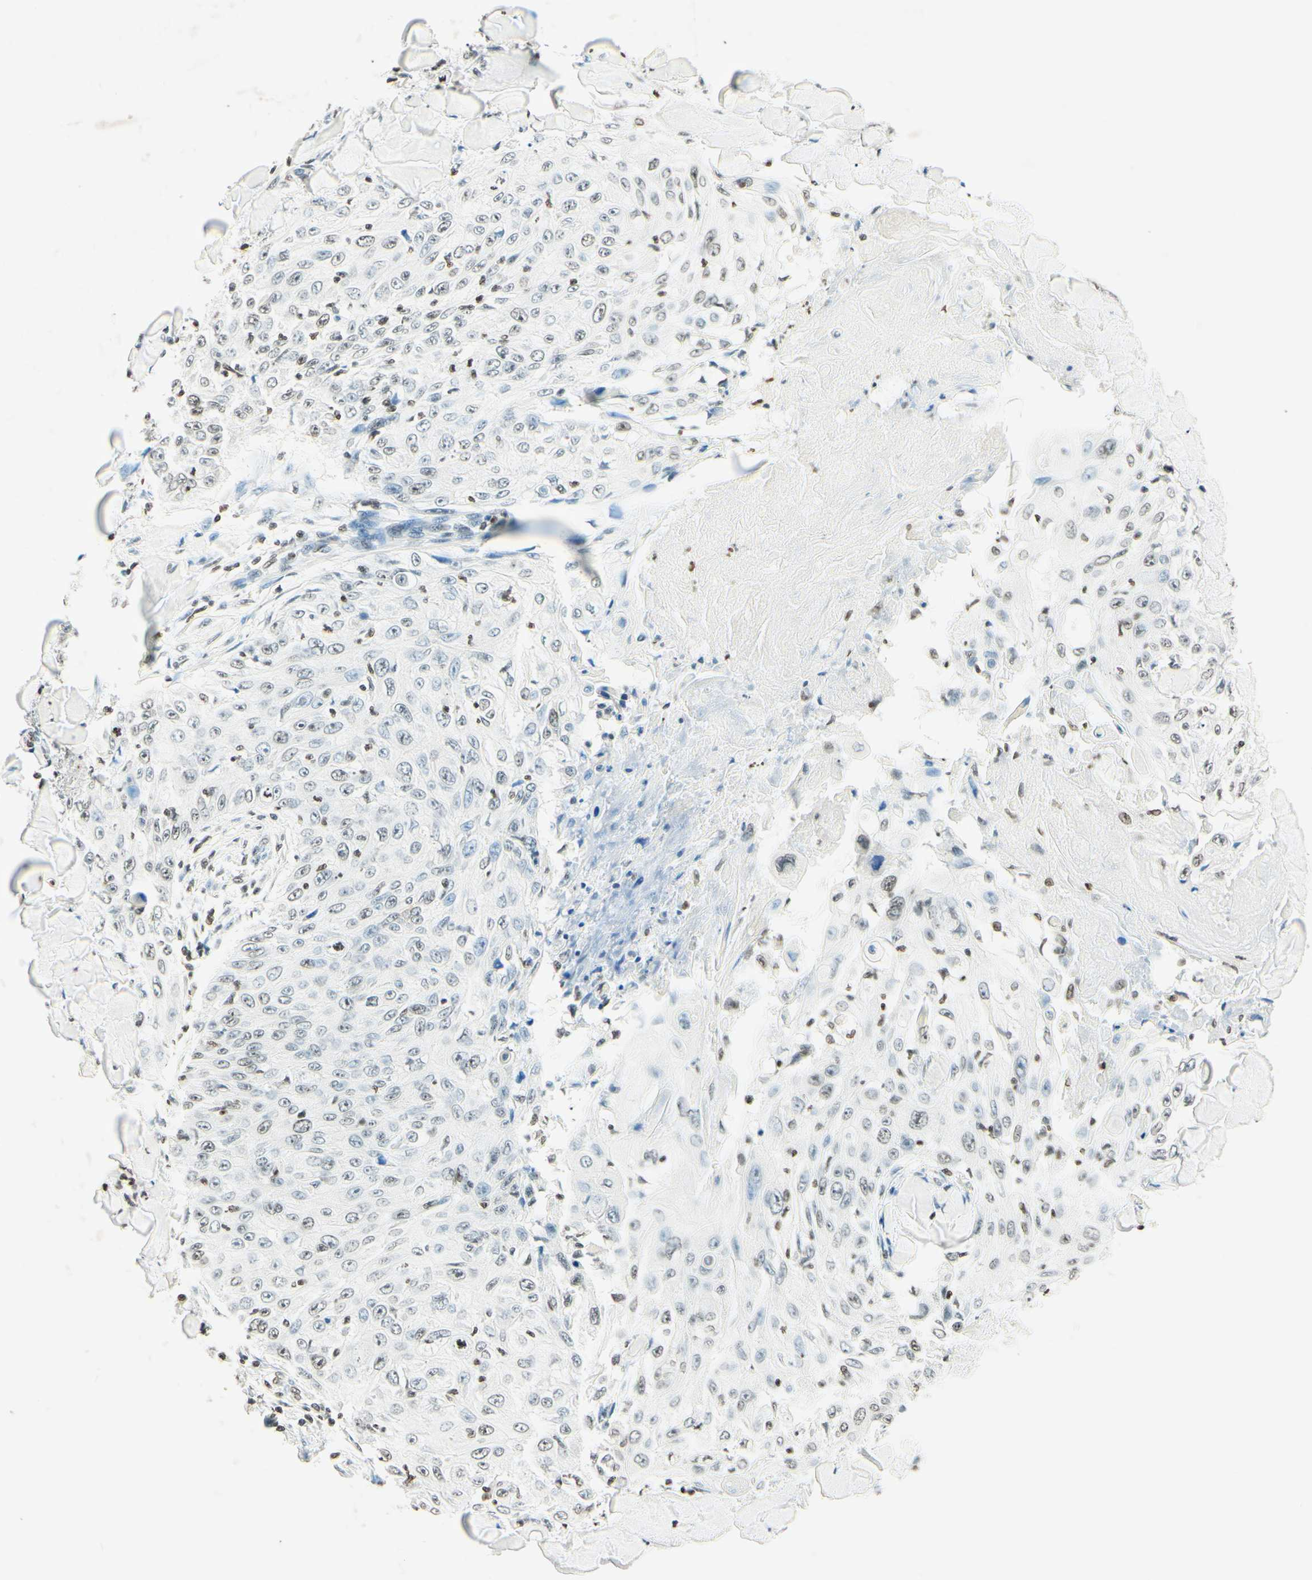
{"staining": {"intensity": "weak", "quantity": "<25%", "location": "nuclear"}, "tissue": "skin cancer", "cell_type": "Tumor cells", "image_type": "cancer", "snomed": [{"axis": "morphology", "description": "Squamous cell carcinoma, NOS"}, {"axis": "topography", "description": "Skin"}], "caption": "IHC micrograph of neoplastic tissue: human skin cancer (squamous cell carcinoma) stained with DAB (3,3'-diaminobenzidine) exhibits no significant protein staining in tumor cells.", "gene": "MSH2", "patient": {"sex": "male", "age": 86}}